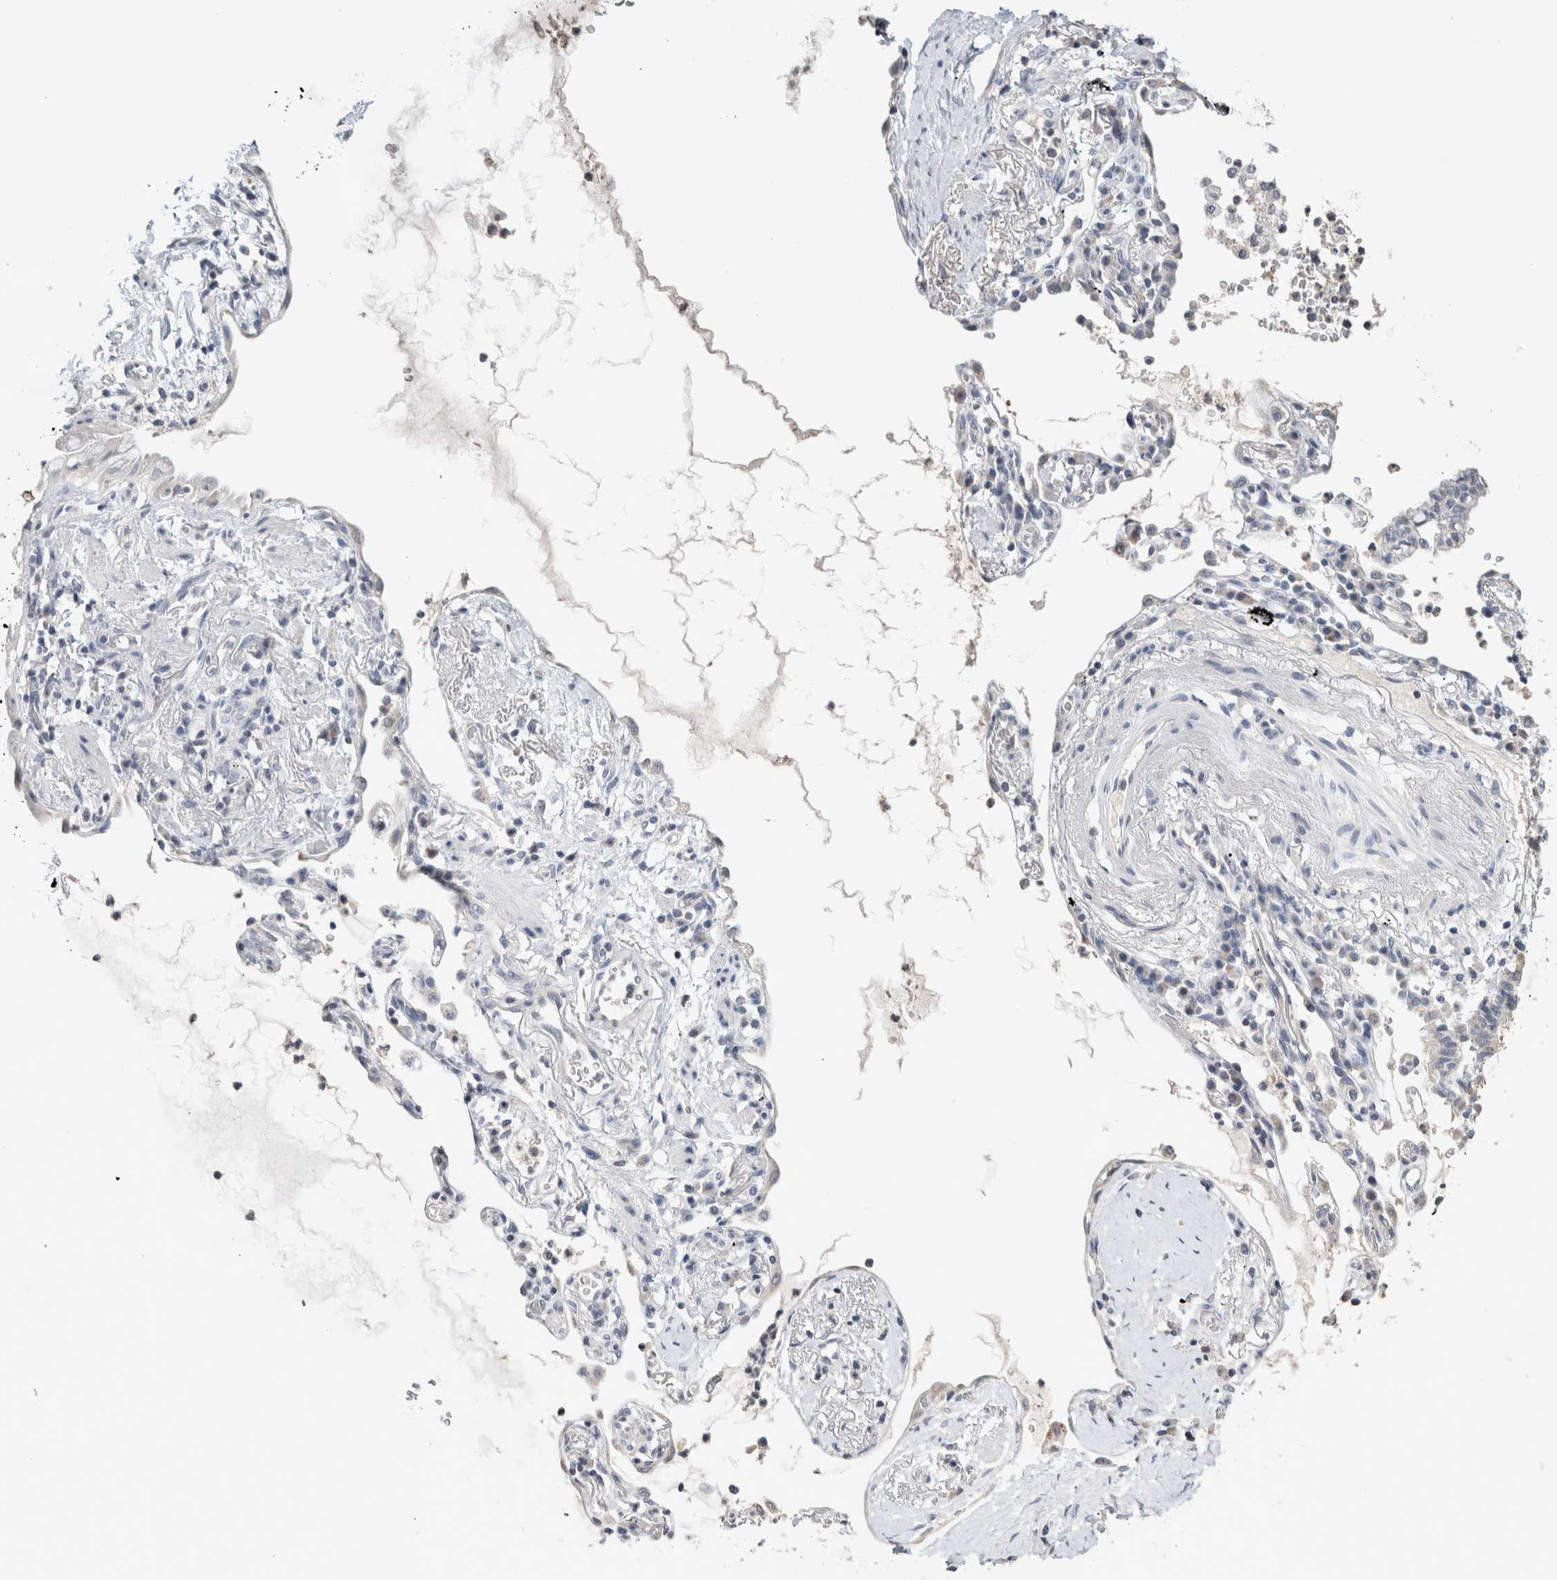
{"staining": {"intensity": "negative", "quantity": "none", "location": "none"}, "tissue": "lung cancer", "cell_type": "Tumor cells", "image_type": "cancer", "snomed": [{"axis": "morphology", "description": "Adenocarcinoma, NOS"}, {"axis": "topography", "description": "Lung"}], "caption": "This photomicrograph is of lung cancer (adenocarcinoma) stained with immunohistochemistry to label a protein in brown with the nuclei are counter-stained blue. There is no staining in tumor cells.", "gene": "CRAT", "patient": {"sex": "female", "age": 70}}